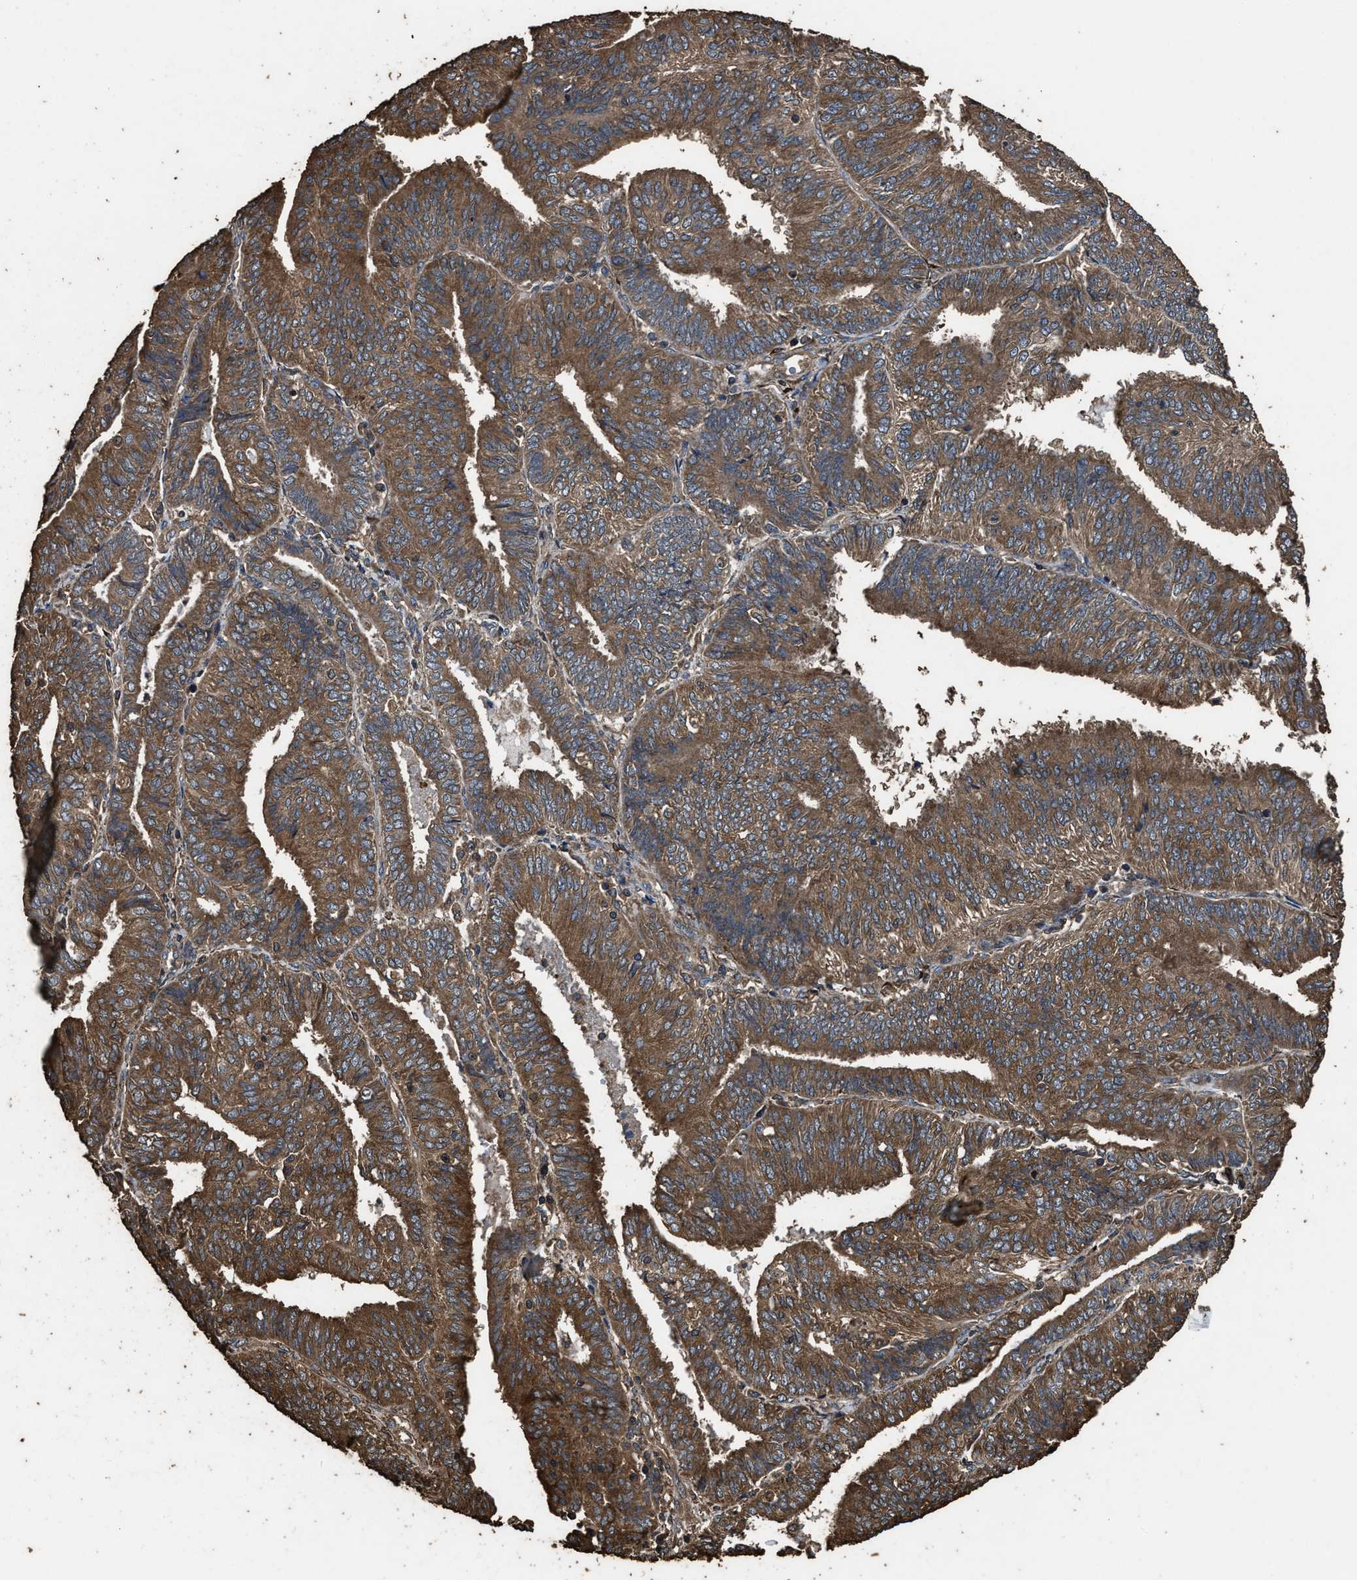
{"staining": {"intensity": "strong", "quantity": ">75%", "location": "cytoplasmic/membranous"}, "tissue": "endometrial cancer", "cell_type": "Tumor cells", "image_type": "cancer", "snomed": [{"axis": "morphology", "description": "Adenocarcinoma, NOS"}, {"axis": "topography", "description": "Endometrium"}], "caption": "An immunohistochemistry histopathology image of neoplastic tissue is shown. Protein staining in brown shows strong cytoplasmic/membranous positivity in endometrial adenocarcinoma within tumor cells.", "gene": "ZMYND19", "patient": {"sex": "female", "age": 58}}